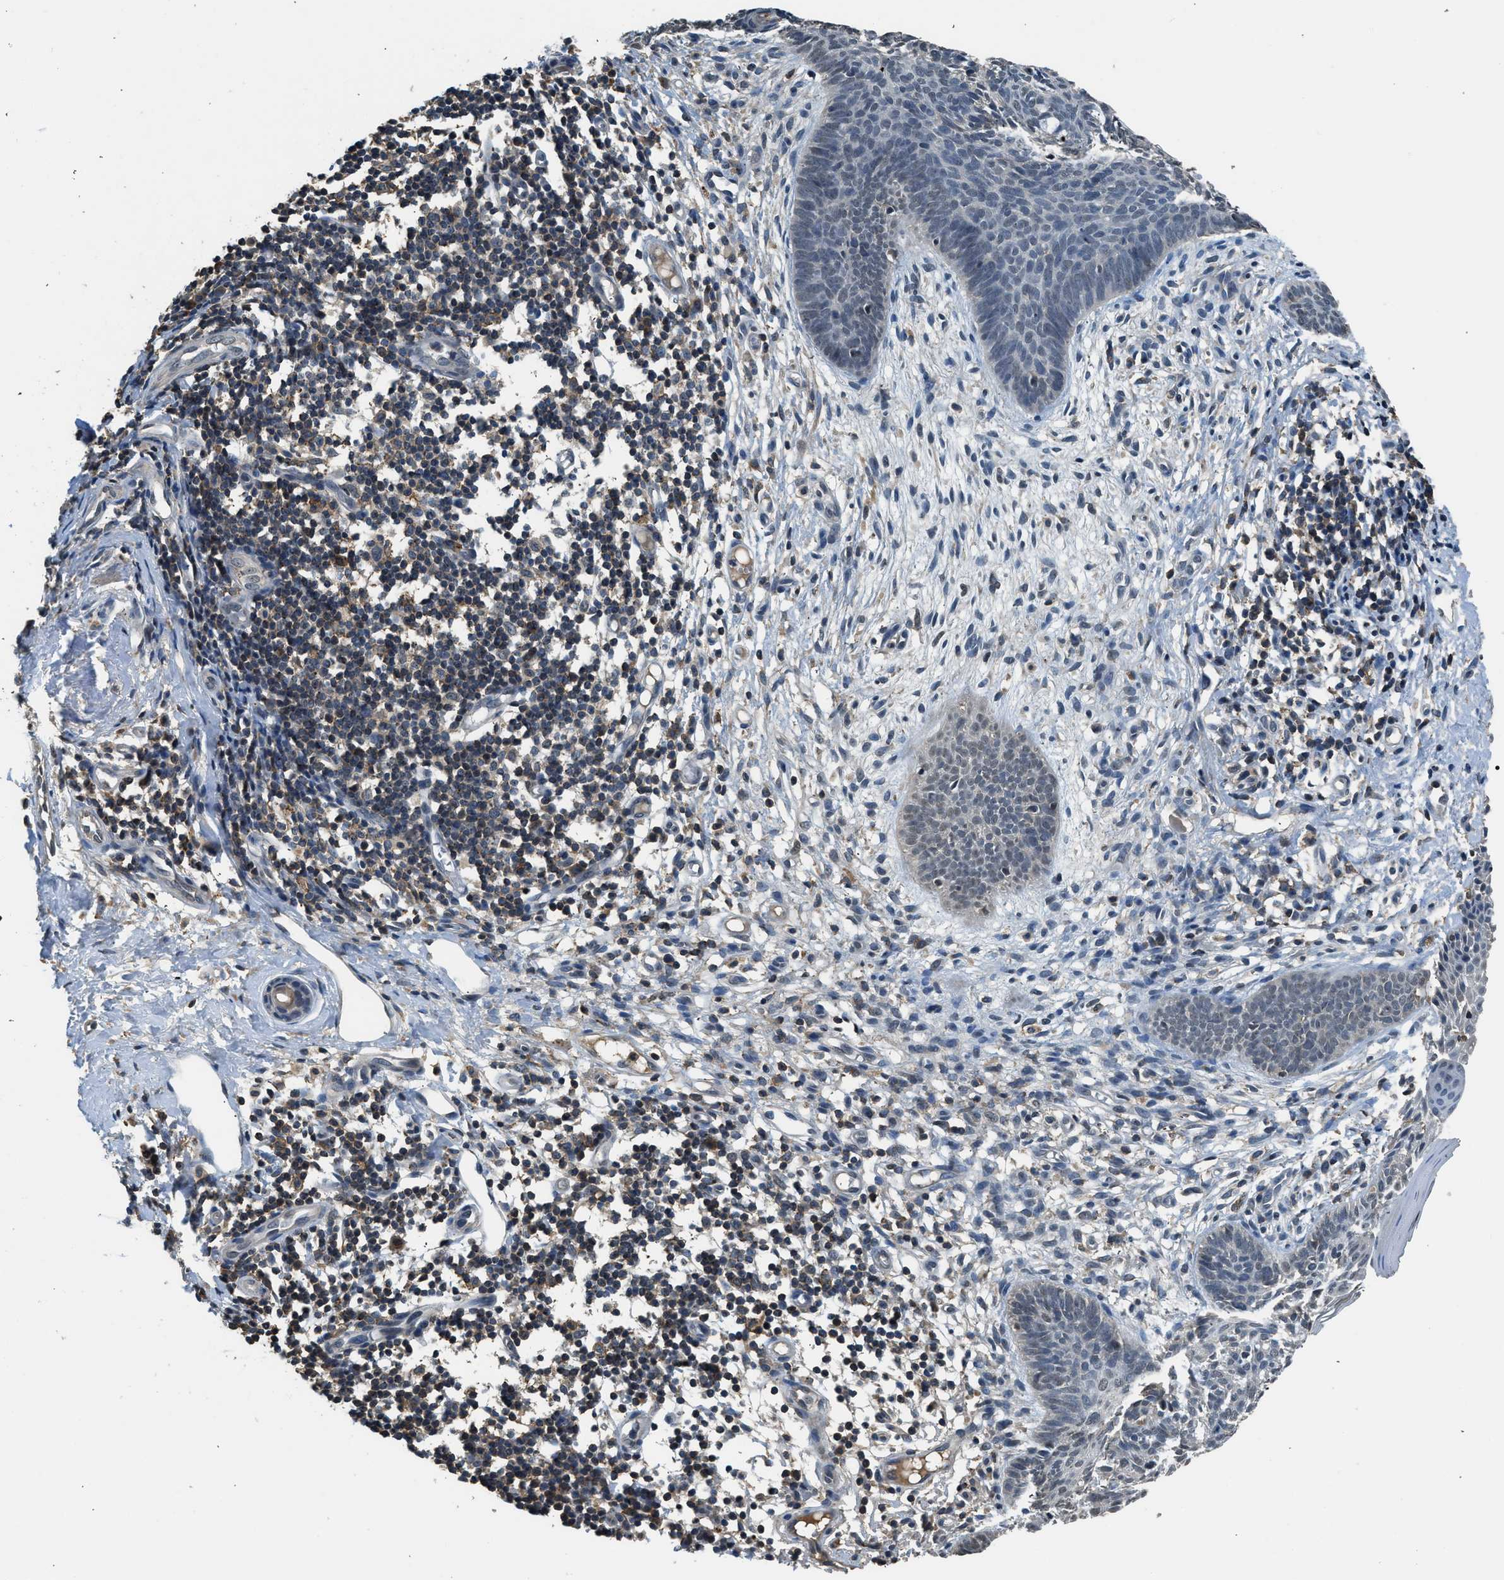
{"staining": {"intensity": "weak", "quantity": "<25%", "location": "nuclear"}, "tissue": "skin cancer", "cell_type": "Tumor cells", "image_type": "cancer", "snomed": [{"axis": "morphology", "description": "Basal cell carcinoma"}, {"axis": "topography", "description": "Skin"}], "caption": "DAB immunohistochemical staining of human skin cancer reveals no significant positivity in tumor cells.", "gene": "SLC15A4", "patient": {"sex": "male", "age": 60}}